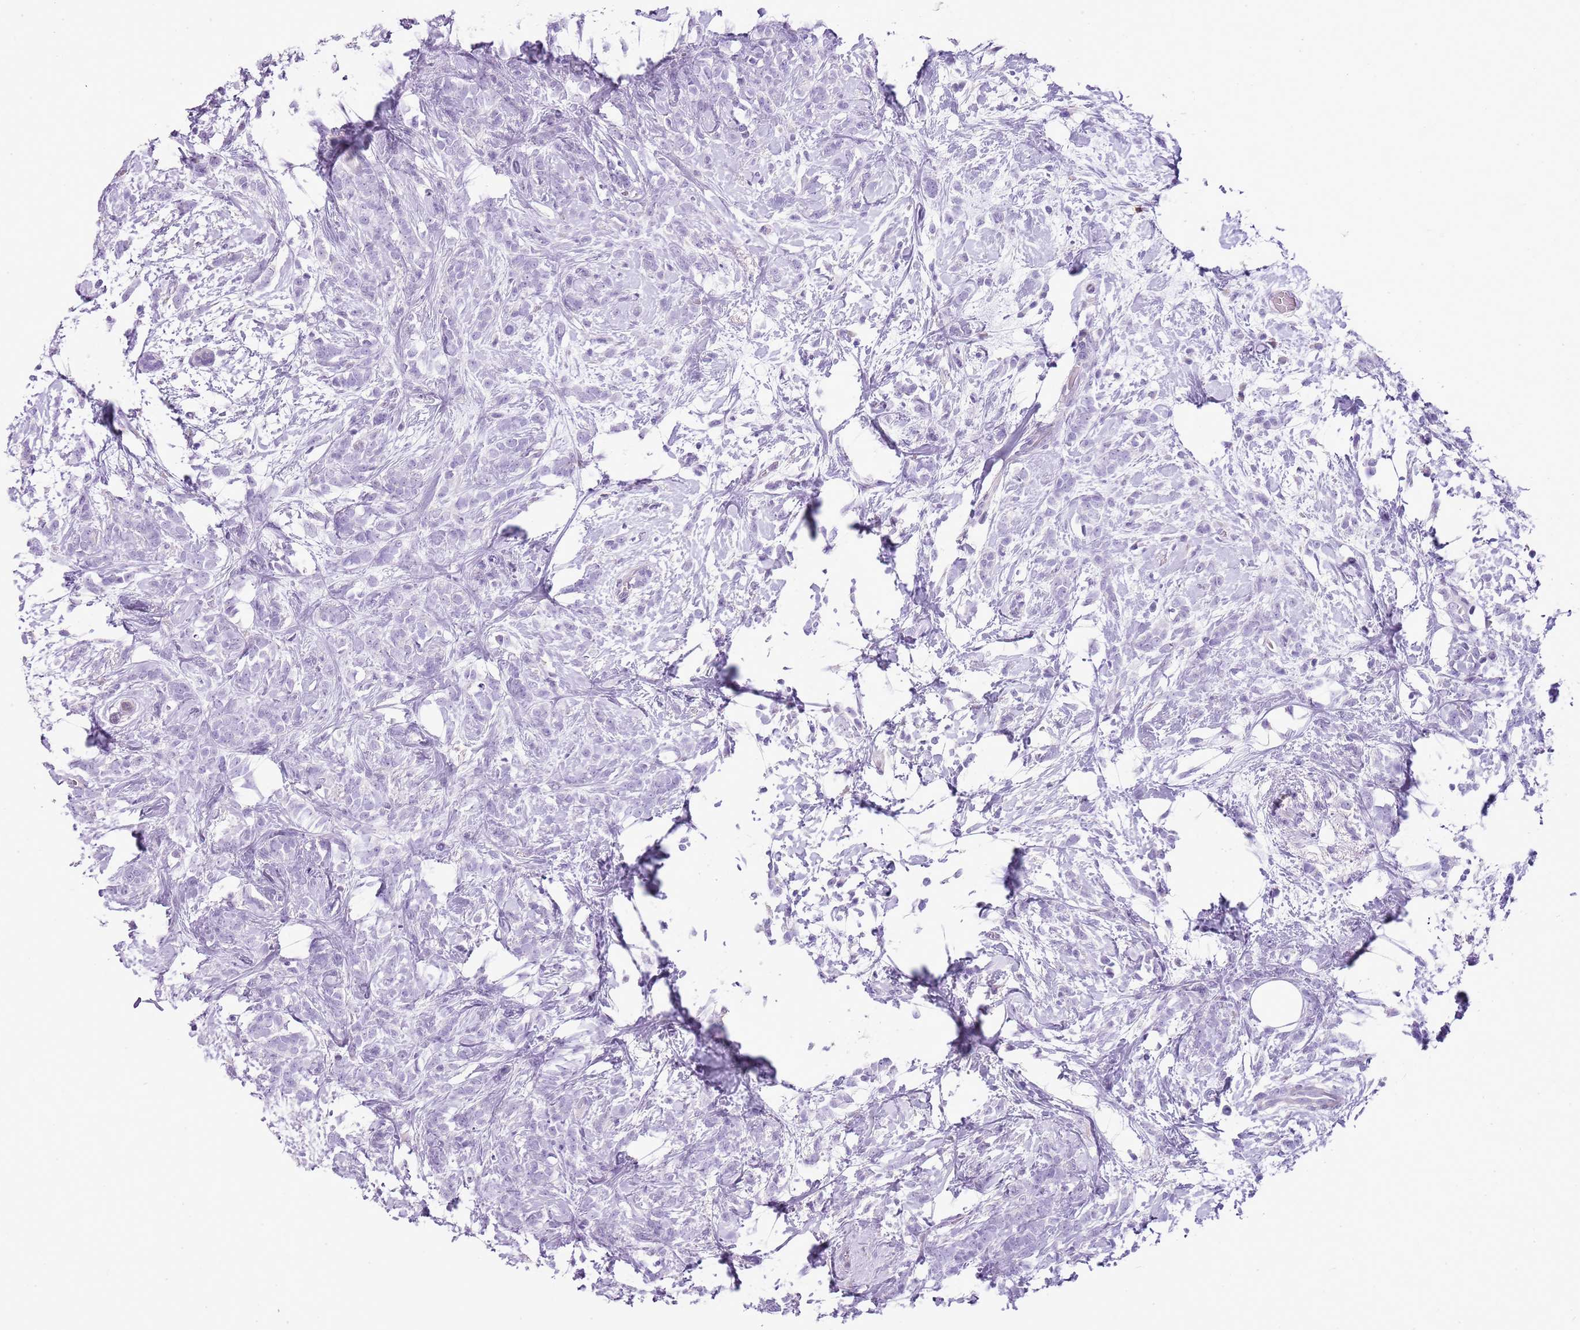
{"staining": {"intensity": "negative", "quantity": "none", "location": "none"}, "tissue": "breast cancer", "cell_type": "Tumor cells", "image_type": "cancer", "snomed": [{"axis": "morphology", "description": "Lobular carcinoma"}, {"axis": "topography", "description": "Breast"}], "caption": "Immunohistochemistry (IHC) micrograph of human lobular carcinoma (breast) stained for a protein (brown), which demonstrates no staining in tumor cells.", "gene": "CD177", "patient": {"sex": "female", "age": 58}}